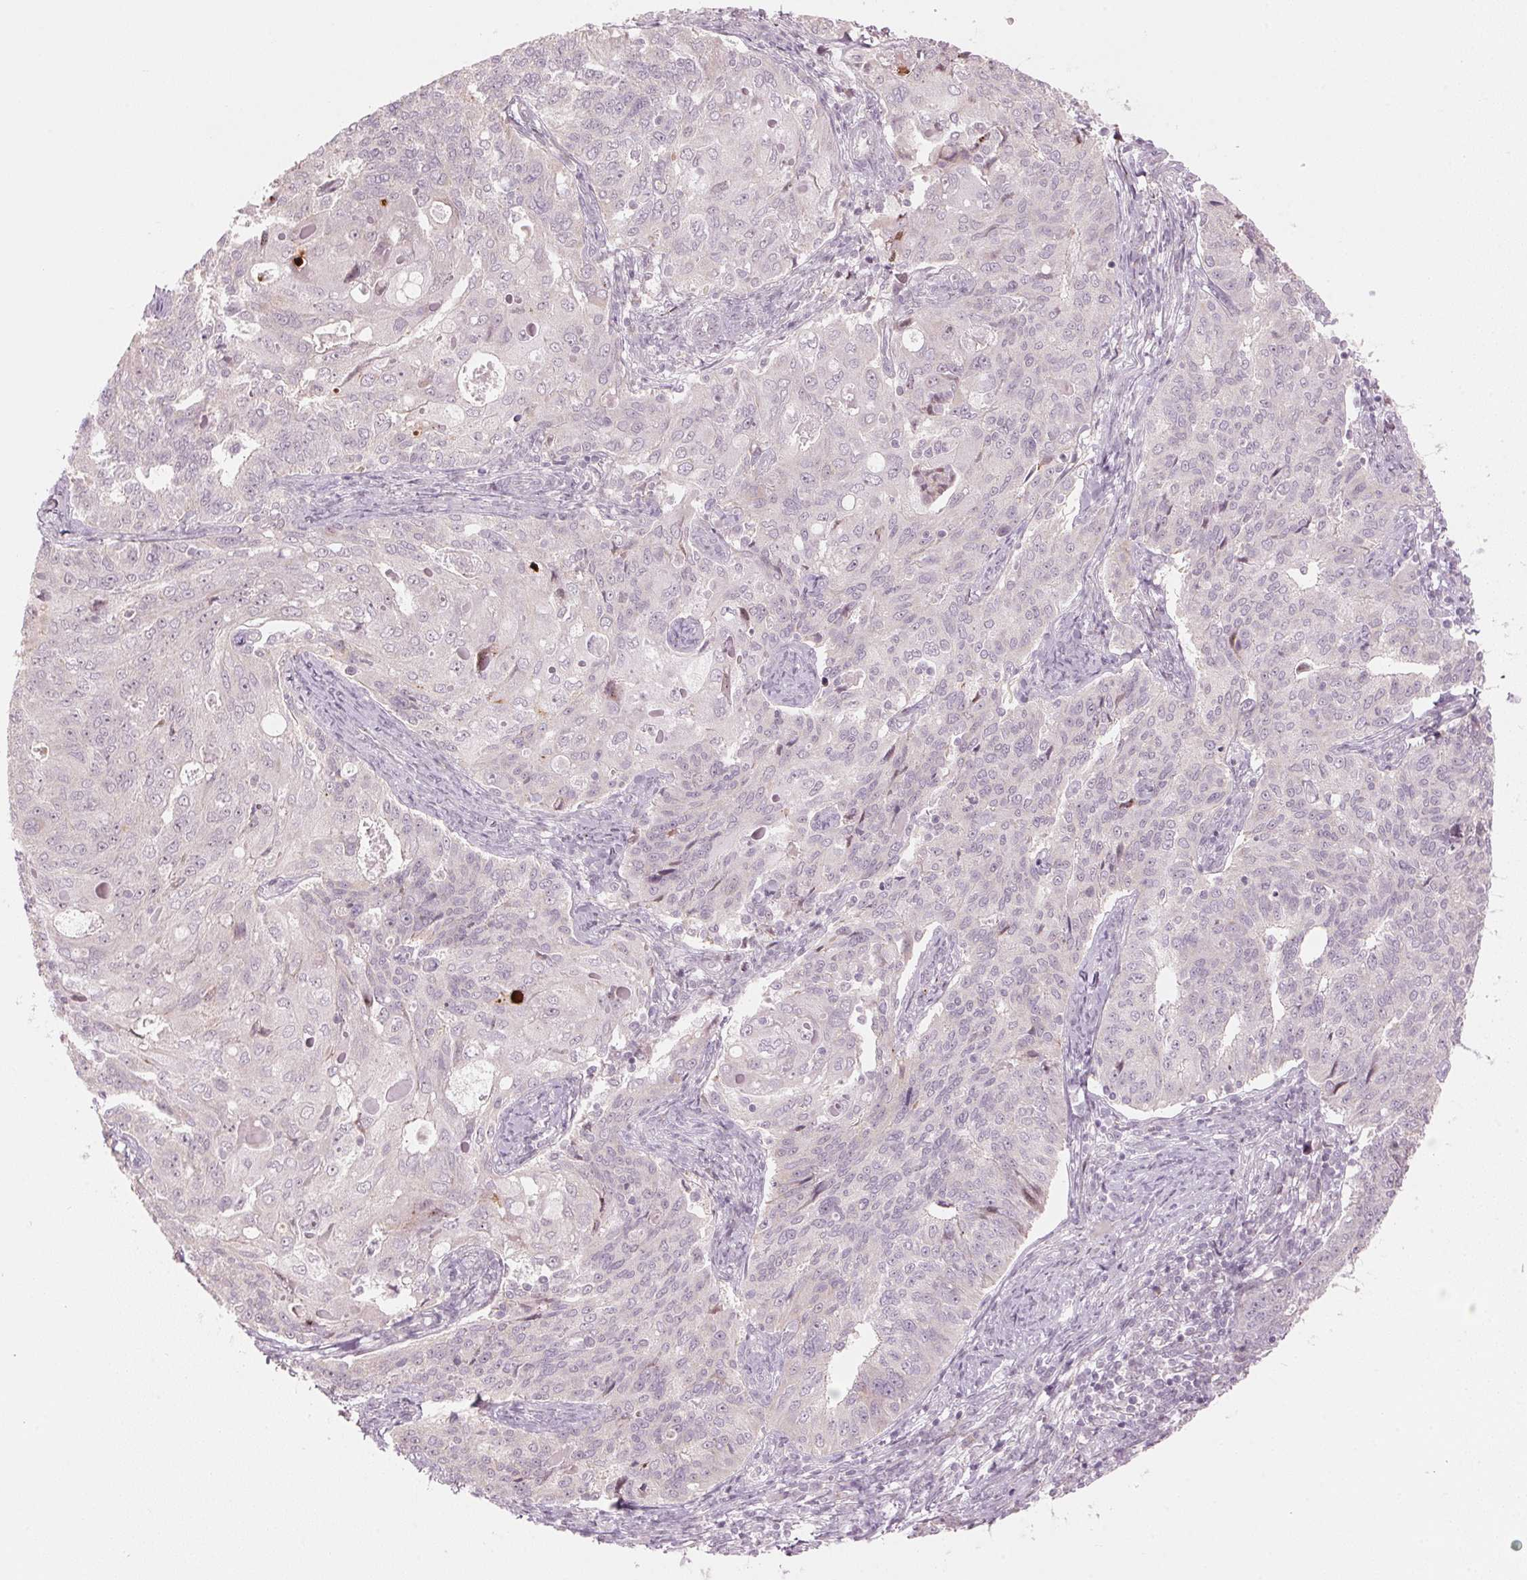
{"staining": {"intensity": "negative", "quantity": "none", "location": "none"}, "tissue": "endometrial cancer", "cell_type": "Tumor cells", "image_type": "cancer", "snomed": [{"axis": "morphology", "description": "Adenocarcinoma, NOS"}, {"axis": "topography", "description": "Endometrium"}], "caption": "Tumor cells show no significant expression in endometrial adenocarcinoma.", "gene": "TMED6", "patient": {"sex": "female", "age": 43}}